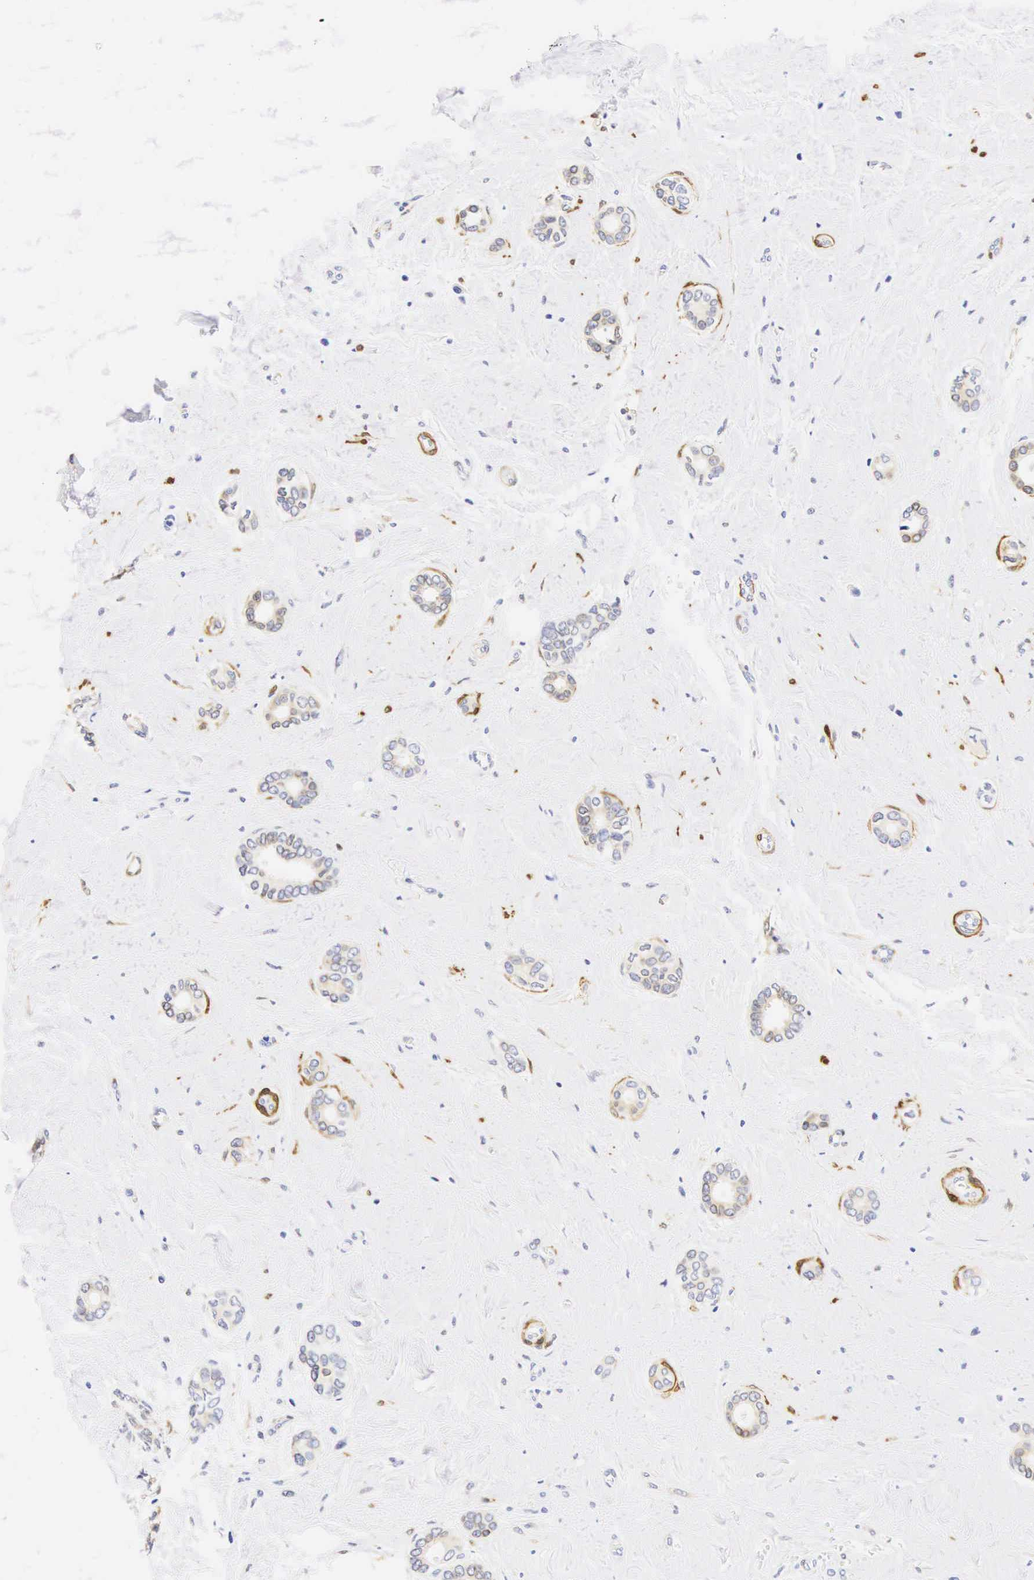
{"staining": {"intensity": "weak", "quantity": "<25%", "location": "cytoplasmic/membranous"}, "tissue": "breast cancer", "cell_type": "Tumor cells", "image_type": "cancer", "snomed": [{"axis": "morphology", "description": "Duct carcinoma"}, {"axis": "topography", "description": "Breast"}], "caption": "Tumor cells are negative for brown protein staining in invasive ductal carcinoma (breast).", "gene": "CNN1", "patient": {"sex": "female", "age": 50}}